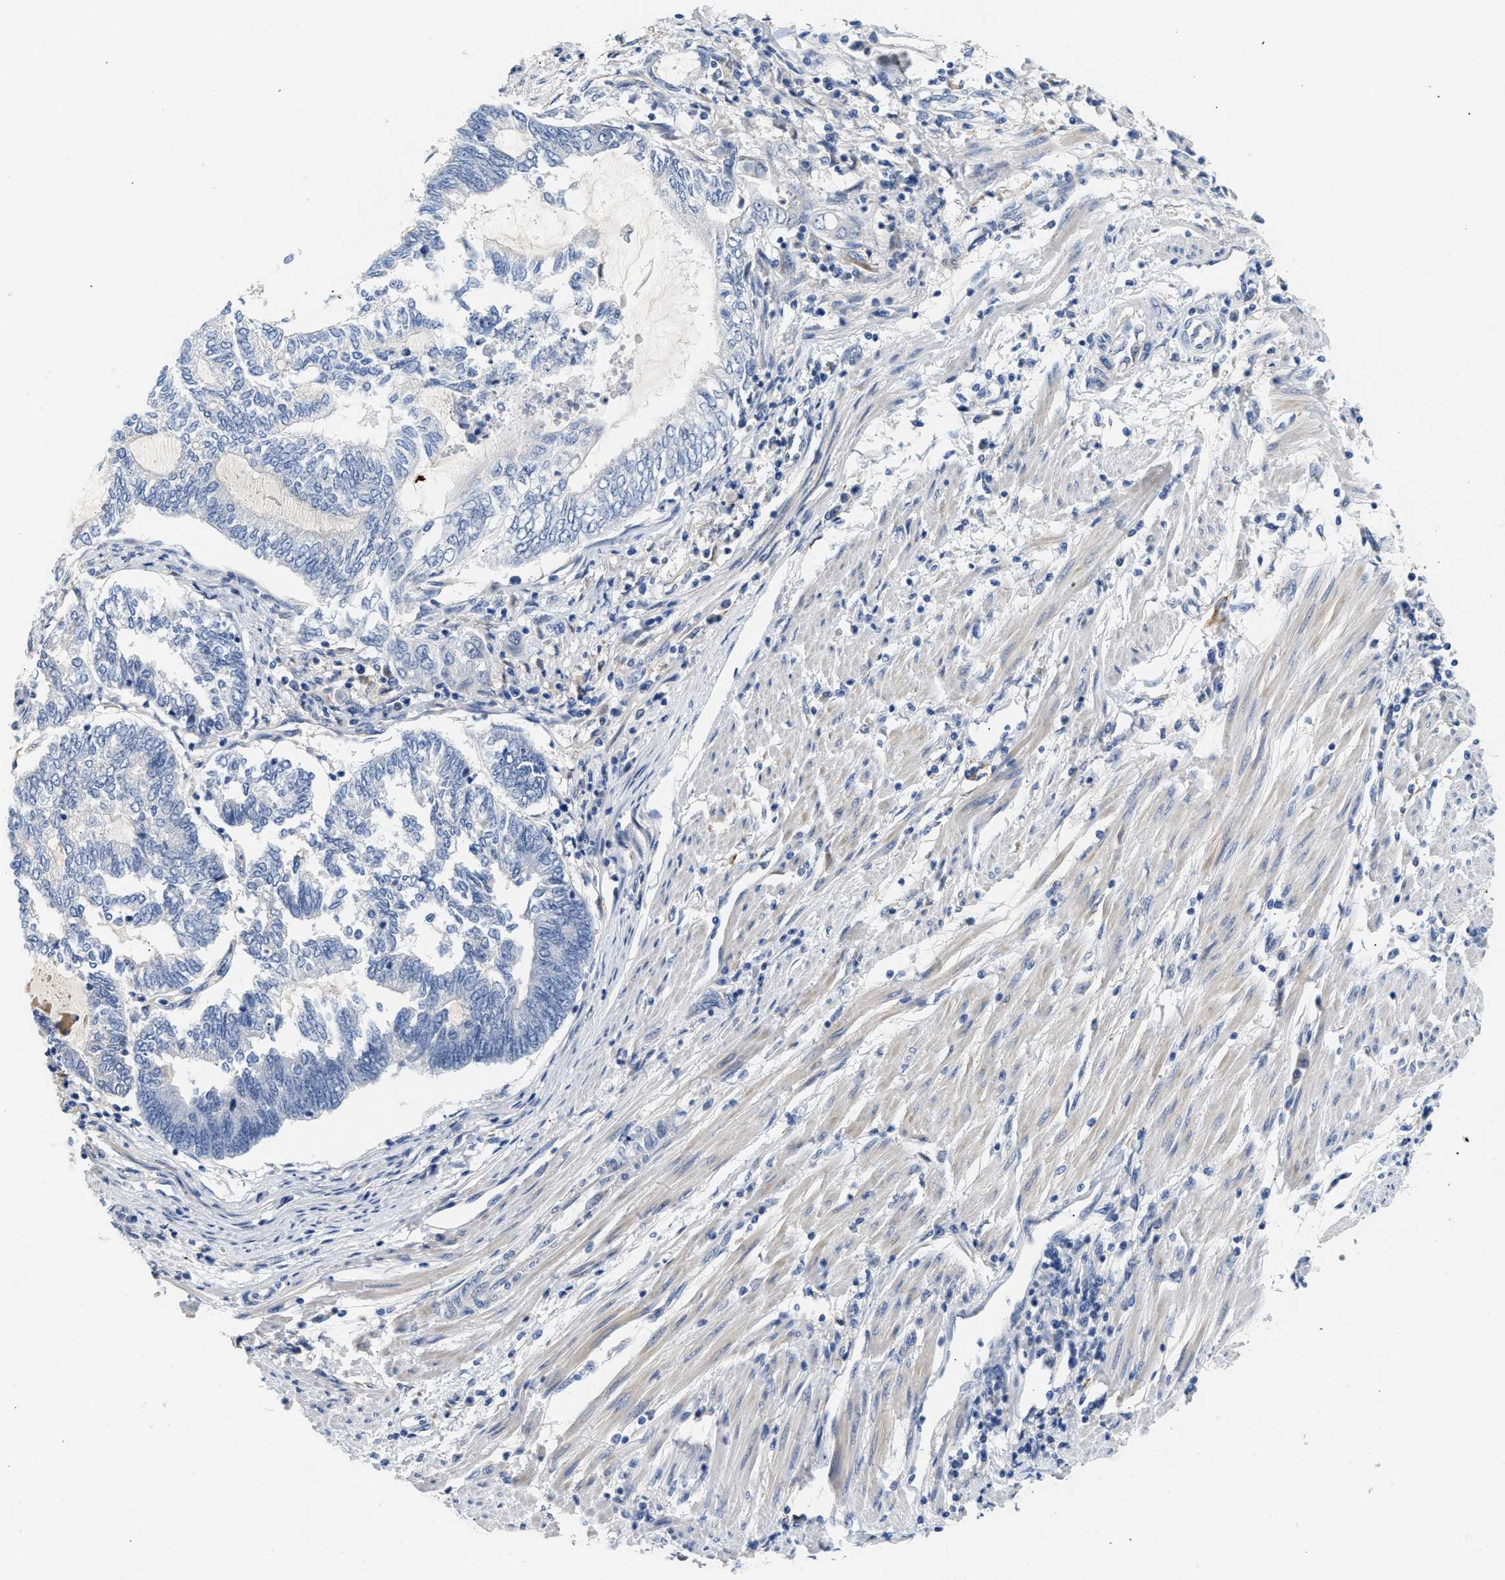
{"staining": {"intensity": "negative", "quantity": "none", "location": "none"}, "tissue": "endometrial cancer", "cell_type": "Tumor cells", "image_type": "cancer", "snomed": [{"axis": "morphology", "description": "Adenocarcinoma, NOS"}, {"axis": "topography", "description": "Uterus"}, {"axis": "topography", "description": "Endometrium"}], "caption": "This photomicrograph is of endometrial cancer stained with immunohistochemistry to label a protein in brown with the nuclei are counter-stained blue. There is no expression in tumor cells.", "gene": "PPM1L", "patient": {"sex": "female", "age": 70}}